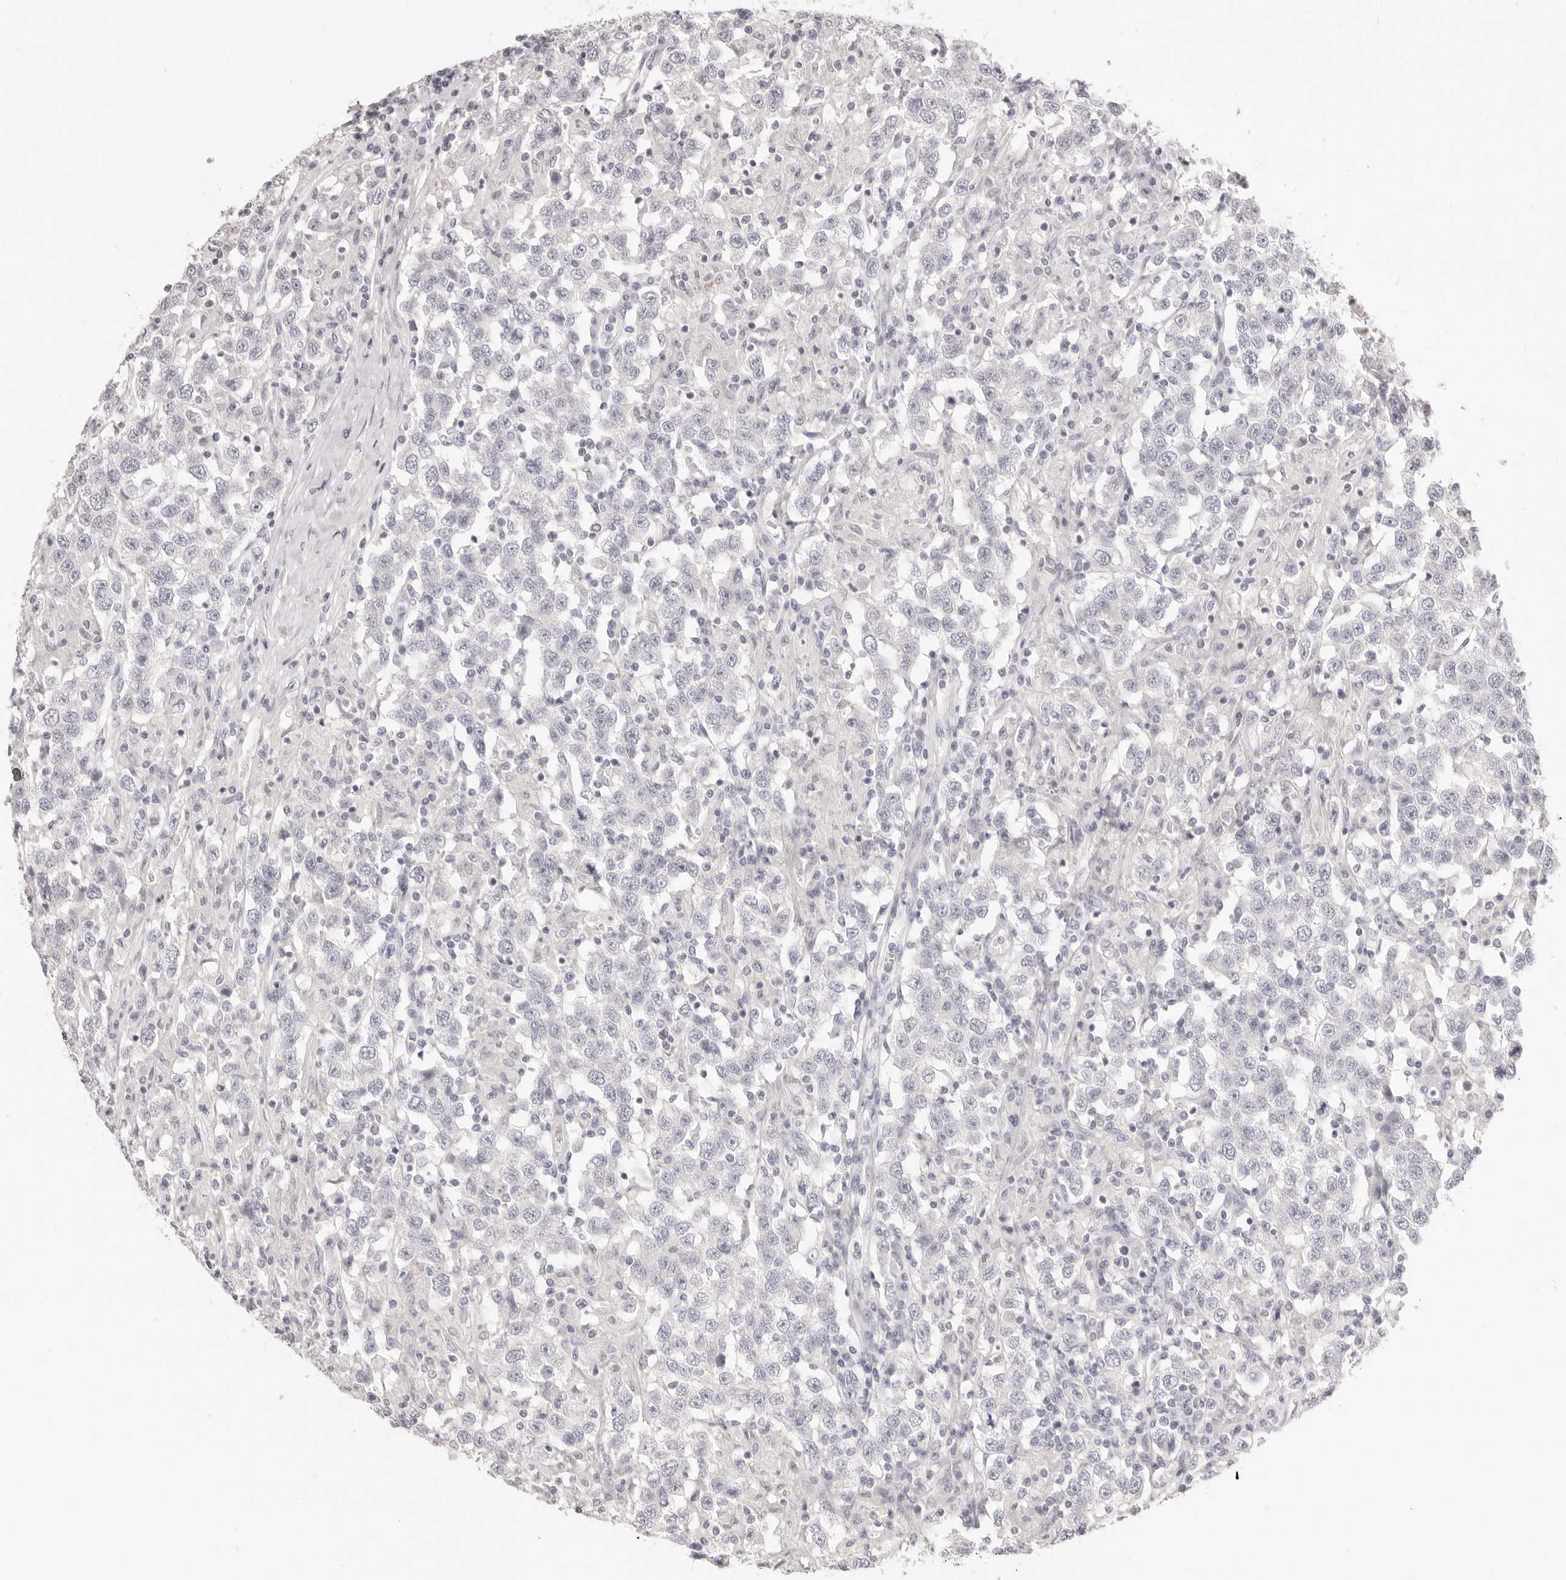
{"staining": {"intensity": "negative", "quantity": "none", "location": "none"}, "tissue": "testis cancer", "cell_type": "Tumor cells", "image_type": "cancer", "snomed": [{"axis": "morphology", "description": "Seminoma, NOS"}, {"axis": "topography", "description": "Testis"}], "caption": "The IHC image has no significant expression in tumor cells of testis seminoma tissue.", "gene": "FABP1", "patient": {"sex": "male", "age": 41}}